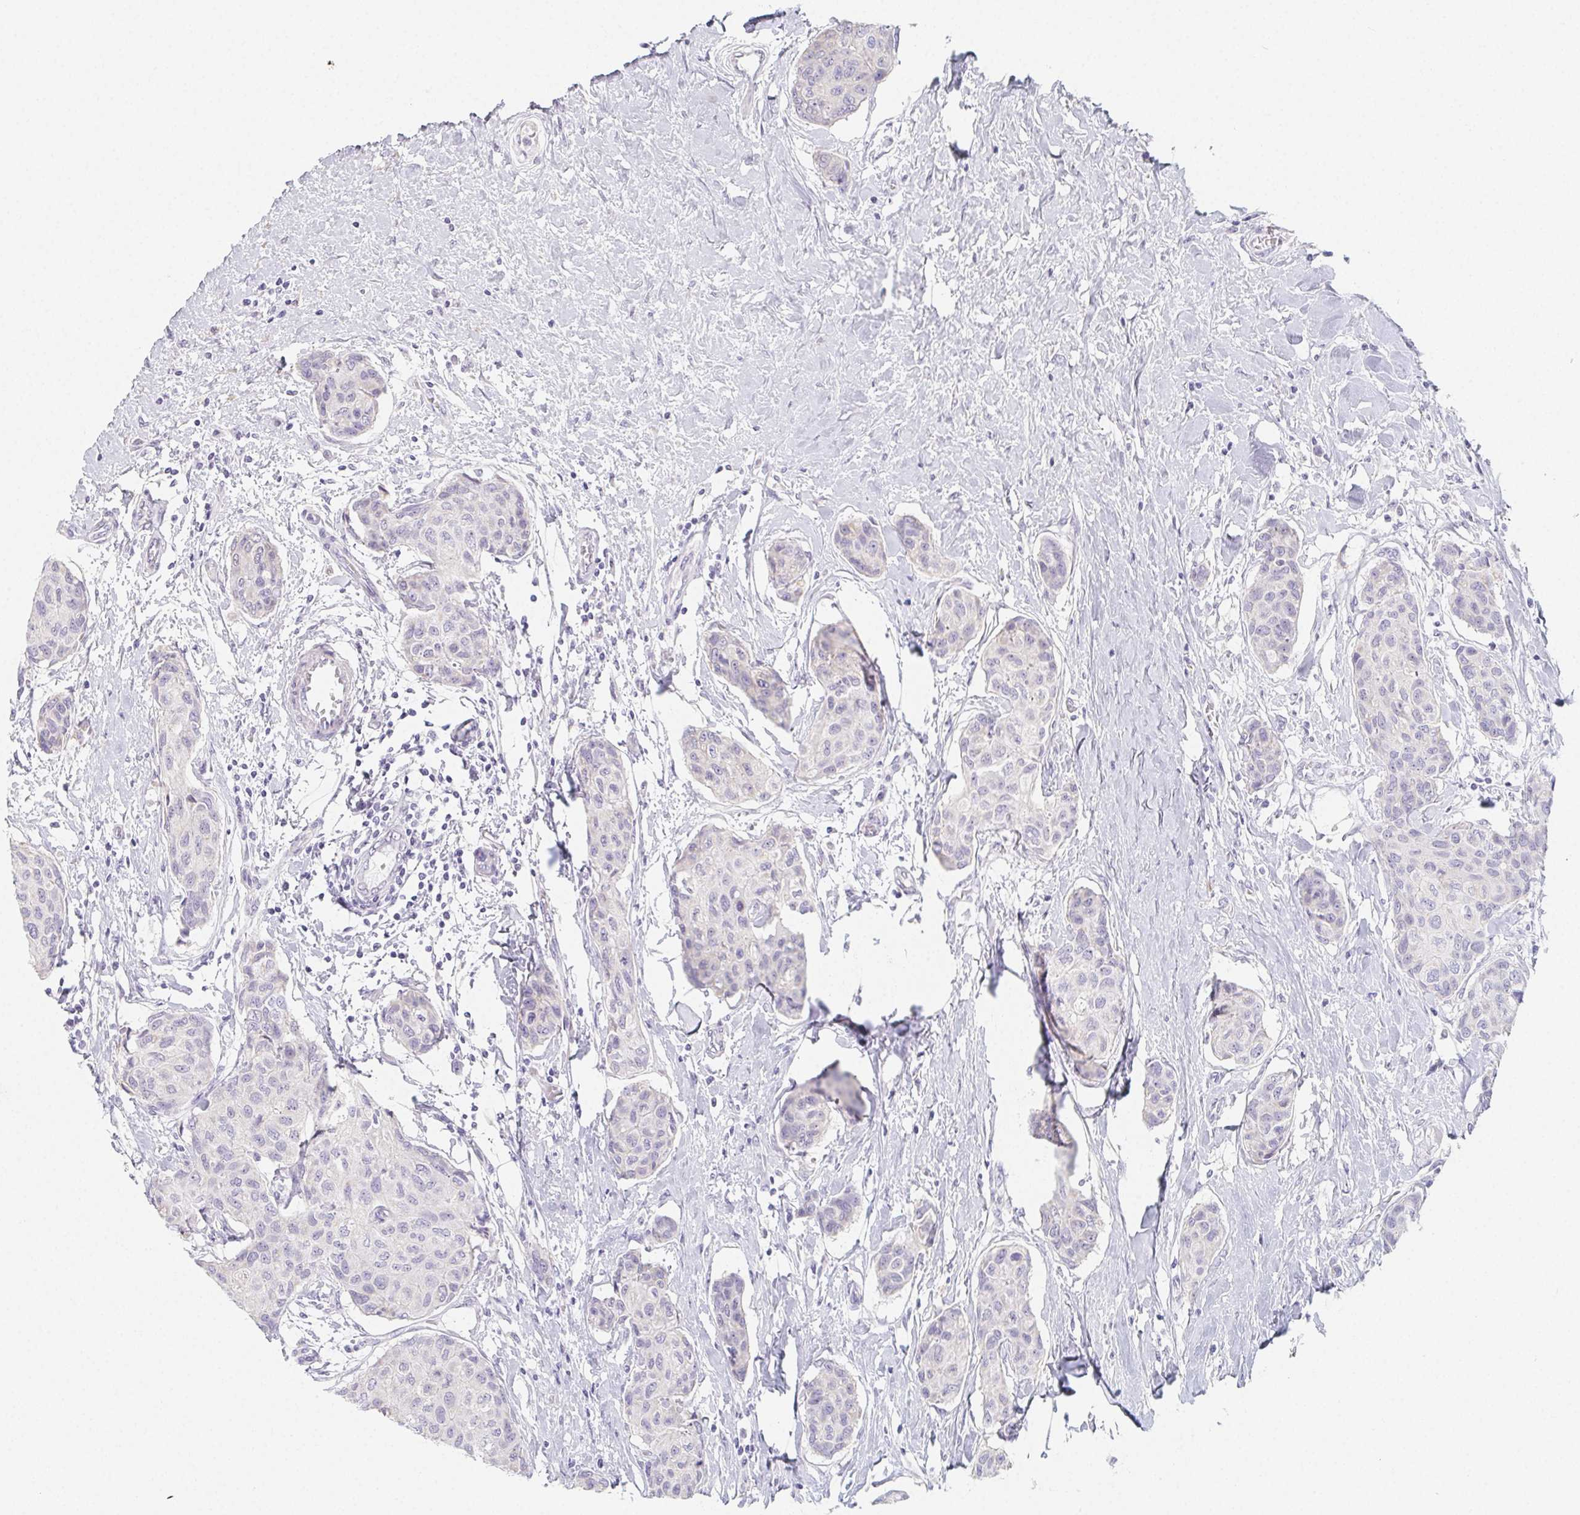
{"staining": {"intensity": "negative", "quantity": "none", "location": "none"}, "tissue": "breast cancer", "cell_type": "Tumor cells", "image_type": "cancer", "snomed": [{"axis": "morphology", "description": "Duct carcinoma"}, {"axis": "topography", "description": "Breast"}], "caption": "IHC image of human breast infiltrating ductal carcinoma stained for a protein (brown), which displays no positivity in tumor cells. (DAB (3,3'-diaminobenzidine) immunohistochemistry (IHC), high magnification).", "gene": "GLIPR1L1", "patient": {"sex": "female", "age": 80}}